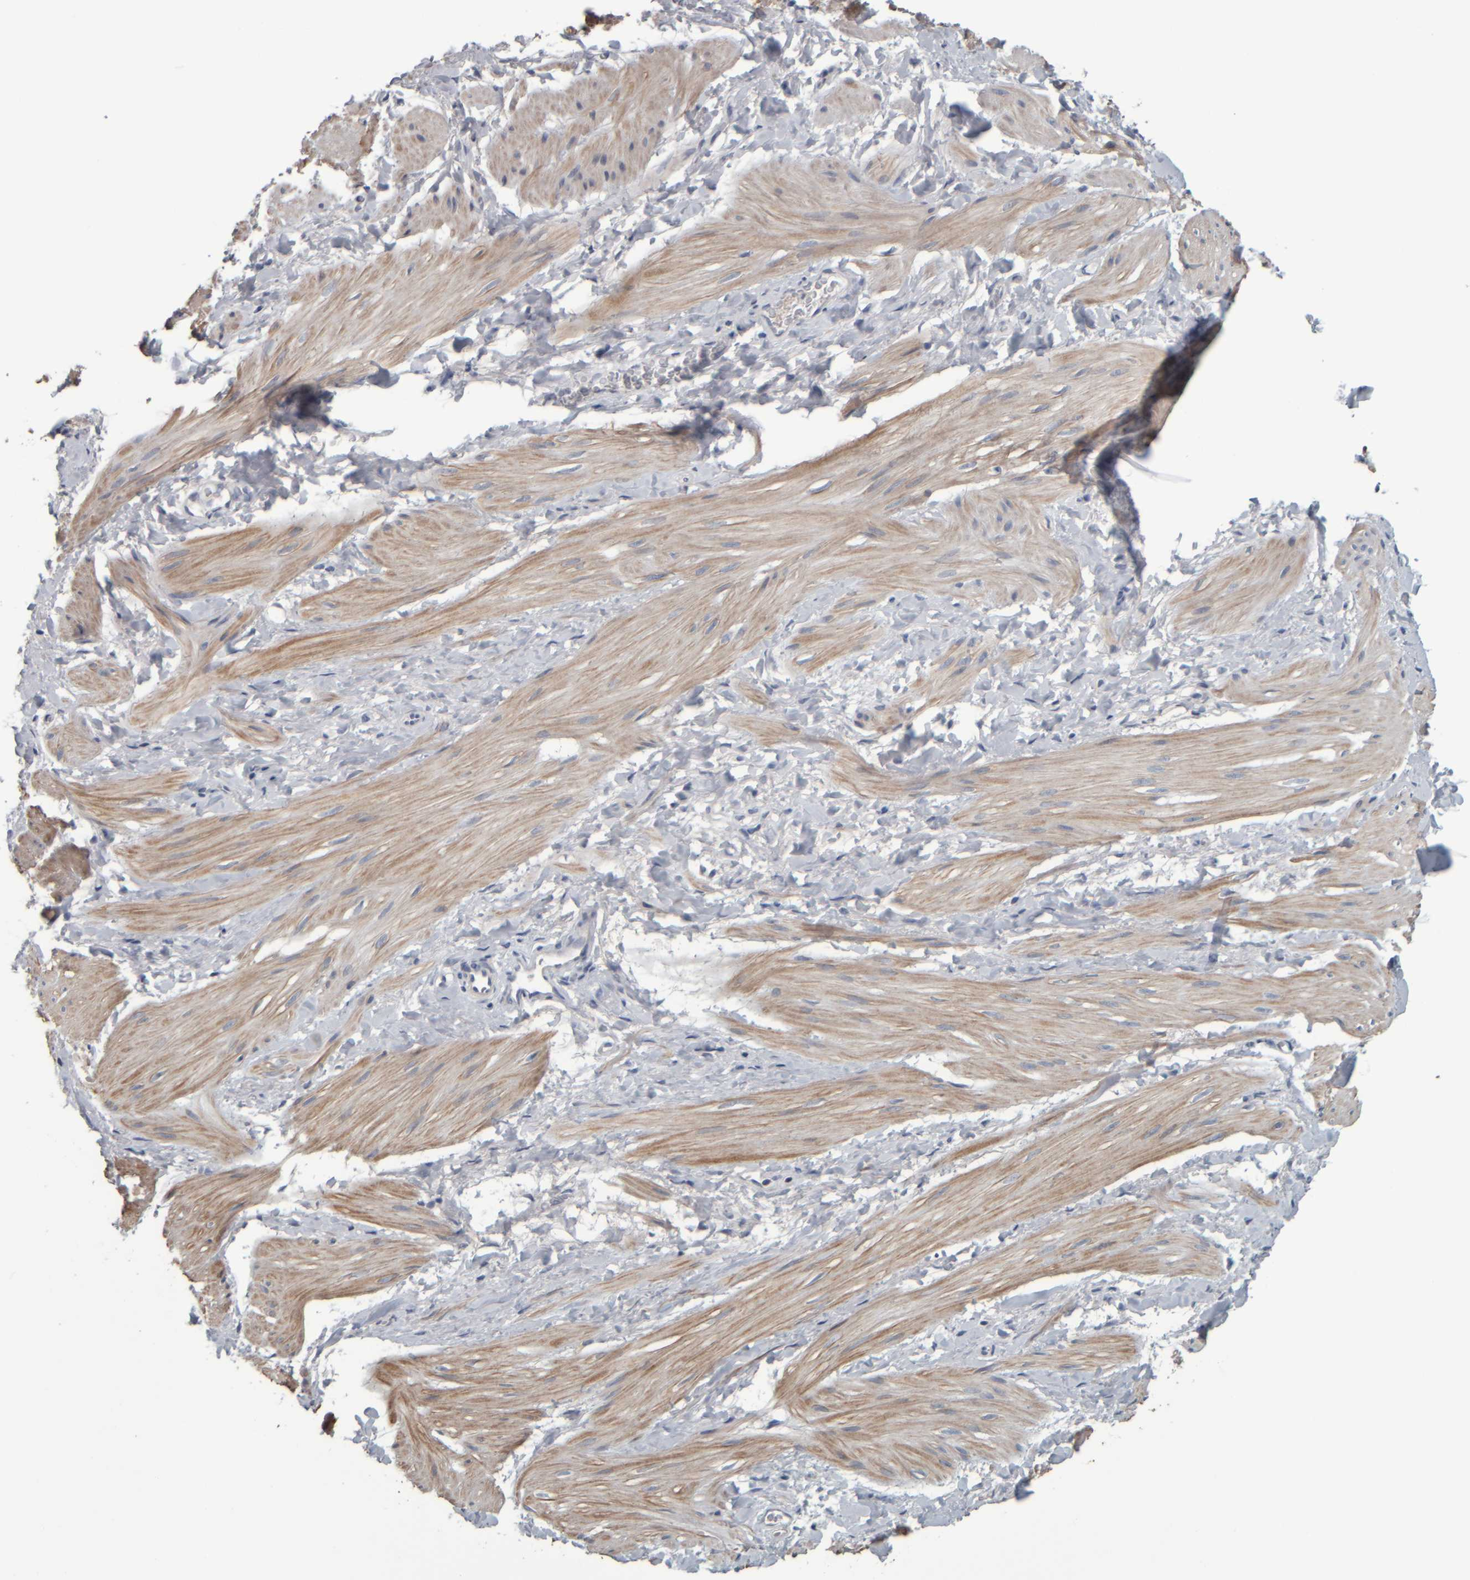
{"staining": {"intensity": "weak", "quantity": "25%-75%", "location": "cytoplasmic/membranous"}, "tissue": "smooth muscle", "cell_type": "Smooth muscle cells", "image_type": "normal", "snomed": [{"axis": "morphology", "description": "Normal tissue, NOS"}, {"axis": "topography", "description": "Smooth muscle"}], "caption": "High-power microscopy captured an IHC micrograph of normal smooth muscle, revealing weak cytoplasmic/membranous staining in about 25%-75% of smooth muscle cells.", "gene": "CAVIN4", "patient": {"sex": "male", "age": 16}}